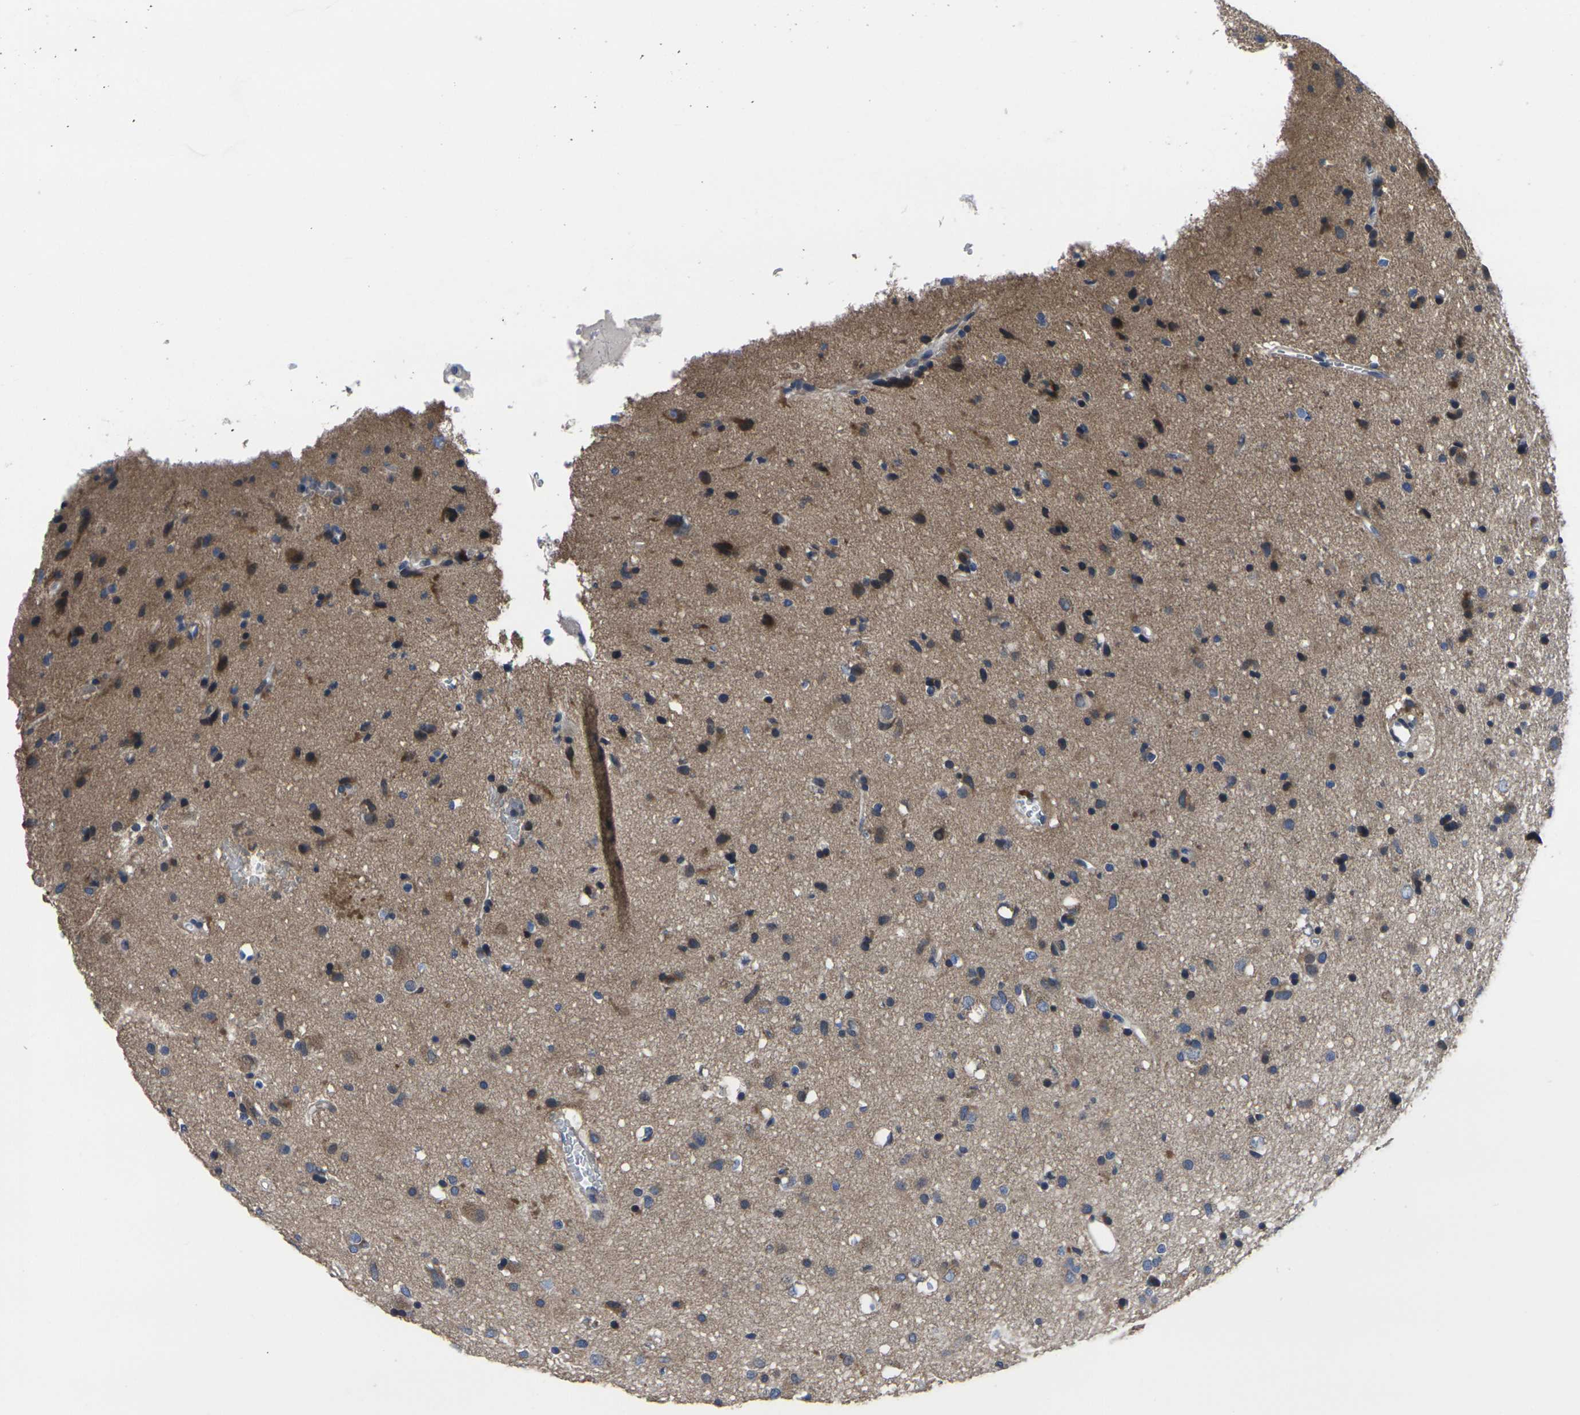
{"staining": {"intensity": "moderate", "quantity": "<25%", "location": "cytoplasmic/membranous"}, "tissue": "glioma", "cell_type": "Tumor cells", "image_type": "cancer", "snomed": [{"axis": "morphology", "description": "Glioma, malignant, Low grade"}, {"axis": "topography", "description": "Brain"}], "caption": "An immunohistochemistry photomicrograph of neoplastic tissue is shown. Protein staining in brown highlights moderate cytoplasmic/membranous positivity in low-grade glioma (malignant) within tumor cells.", "gene": "CYP2C8", "patient": {"sex": "male", "age": 77}}